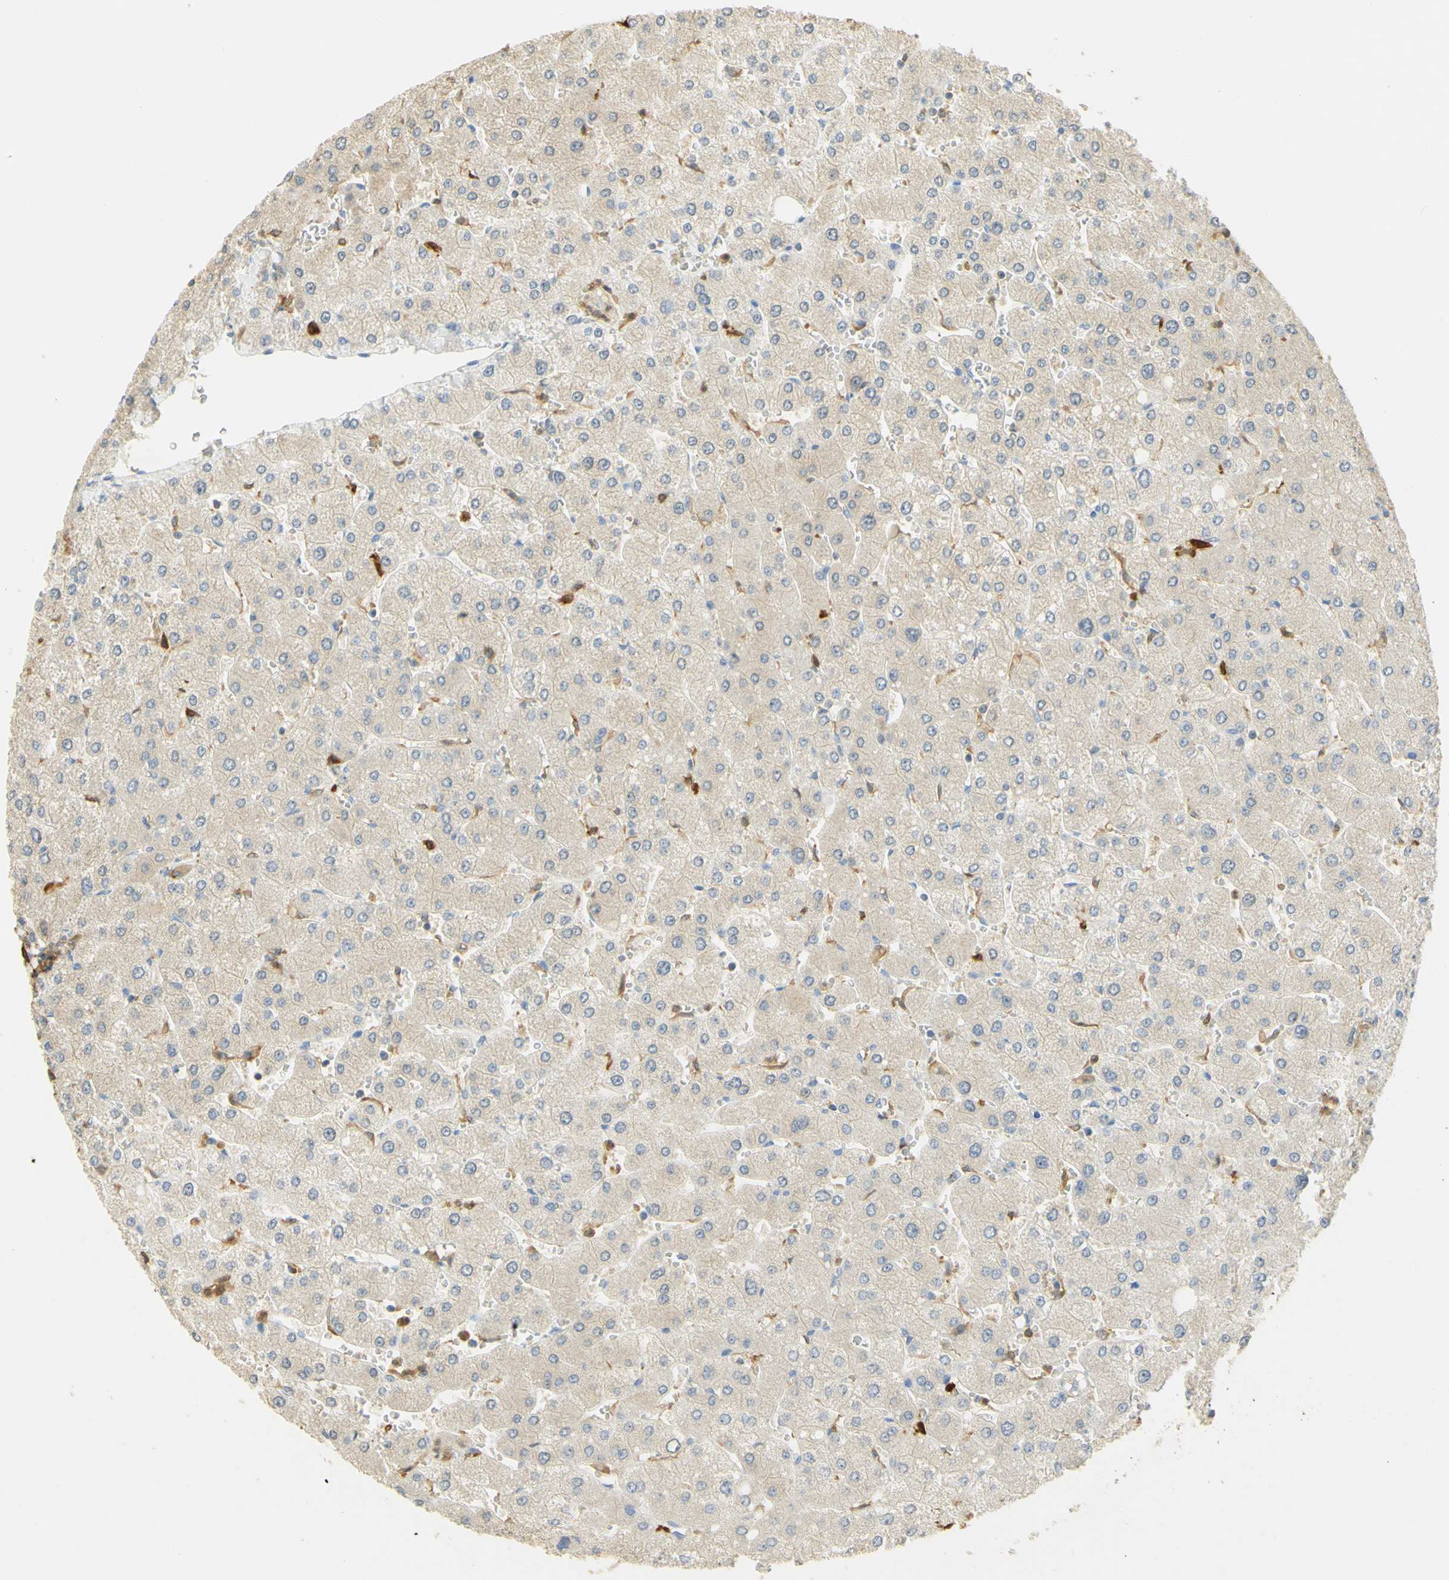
{"staining": {"intensity": "moderate", "quantity": ">75%", "location": "cytoplasmic/membranous"}, "tissue": "liver", "cell_type": "Cholangiocytes", "image_type": "normal", "snomed": [{"axis": "morphology", "description": "Normal tissue, NOS"}, {"axis": "topography", "description": "Liver"}], "caption": "A histopathology image showing moderate cytoplasmic/membranous expression in about >75% of cholangiocytes in unremarkable liver, as visualized by brown immunohistochemical staining.", "gene": "PAK1", "patient": {"sex": "male", "age": 55}}